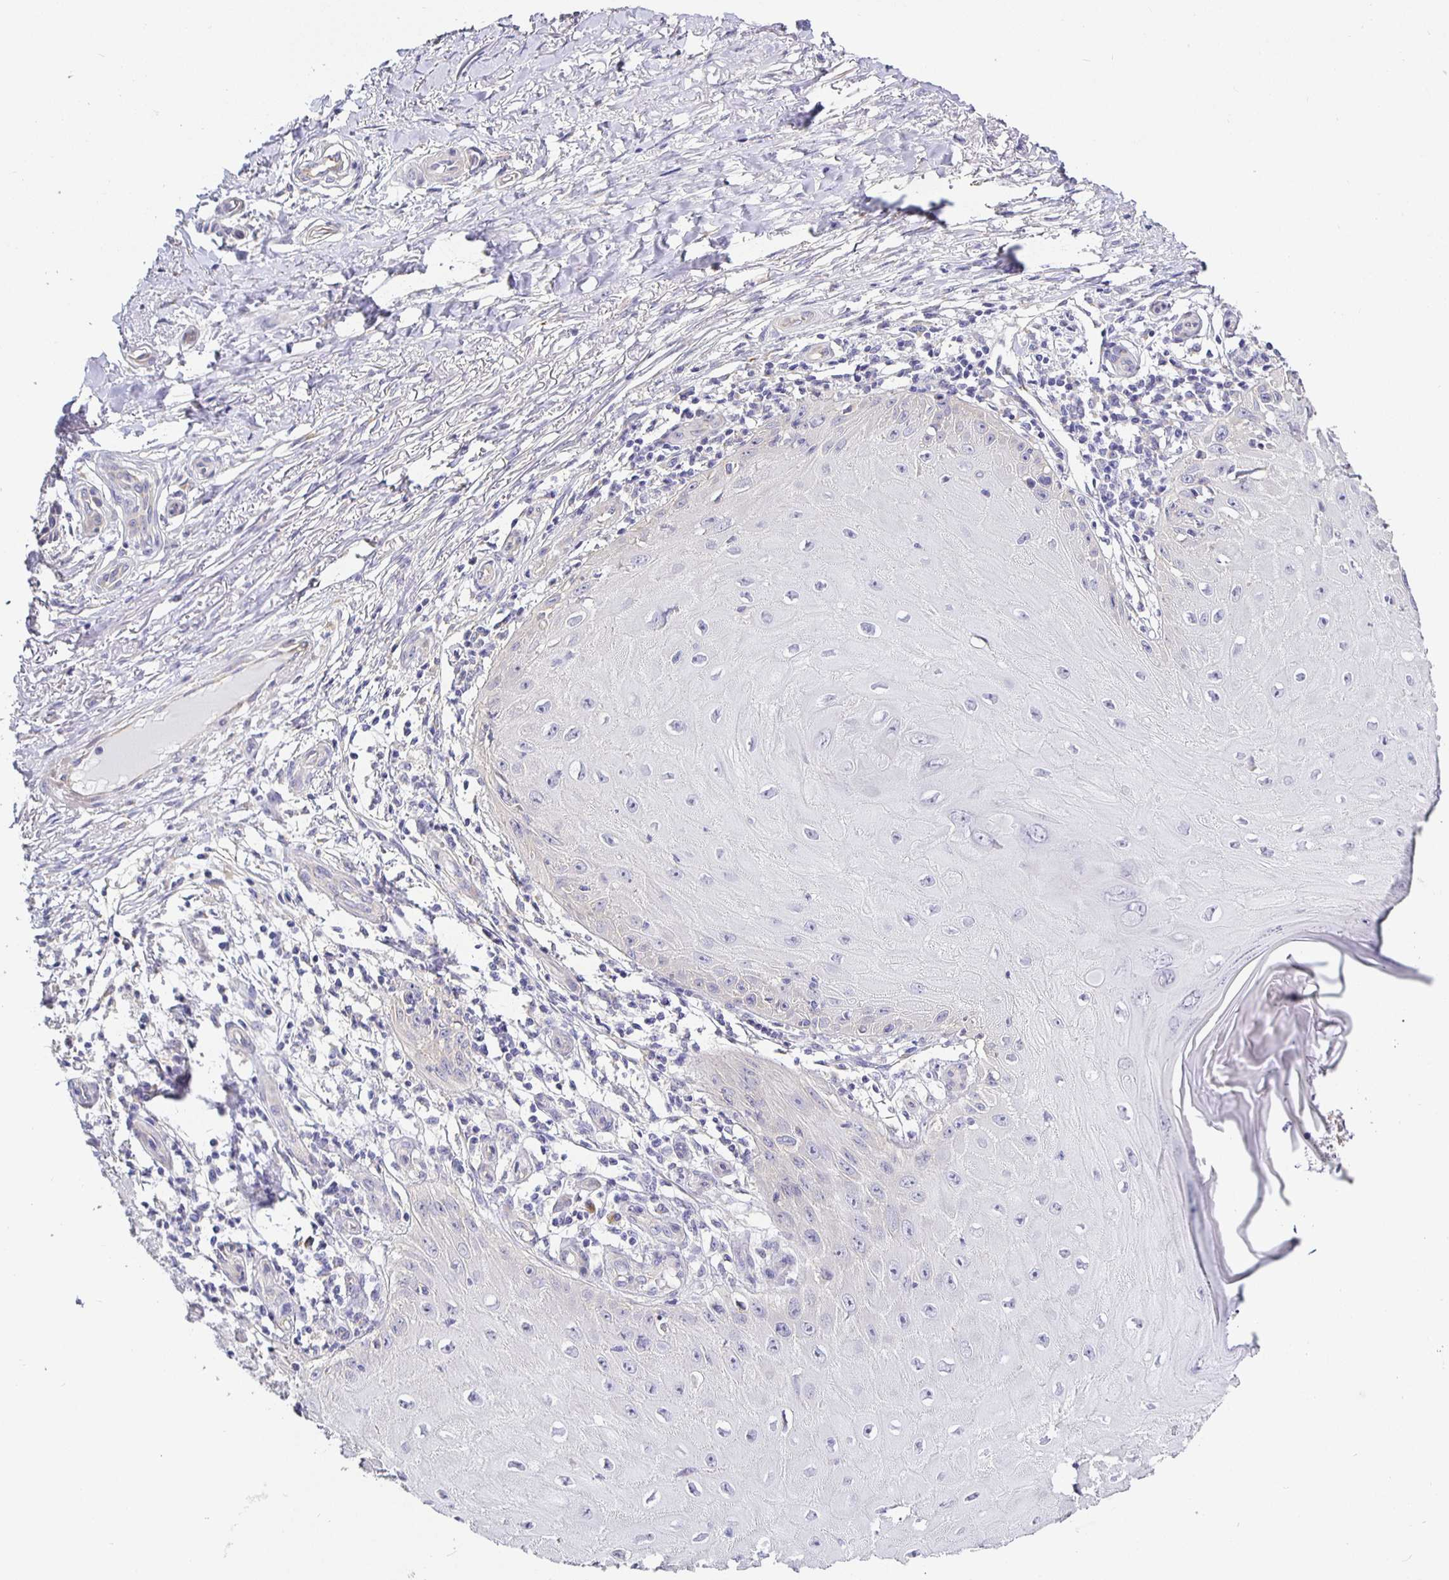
{"staining": {"intensity": "negative", "quantity": "none", "location": "none"}, "tissue": "skin cancer", "cell_type": "Tumor cells", "image_type": "cancer", "snomed": [{"axis": "morphology", "description": "Squamous cell carcinoma, NOS"}, {"axis": "topography", "description": "Skin"}], "caption": "IHC of squamous cell carcinoma (skin) displays no staining in tumor cells.", "gene": "OPALIN", "patient": {"sex": "female", "age": 77}}